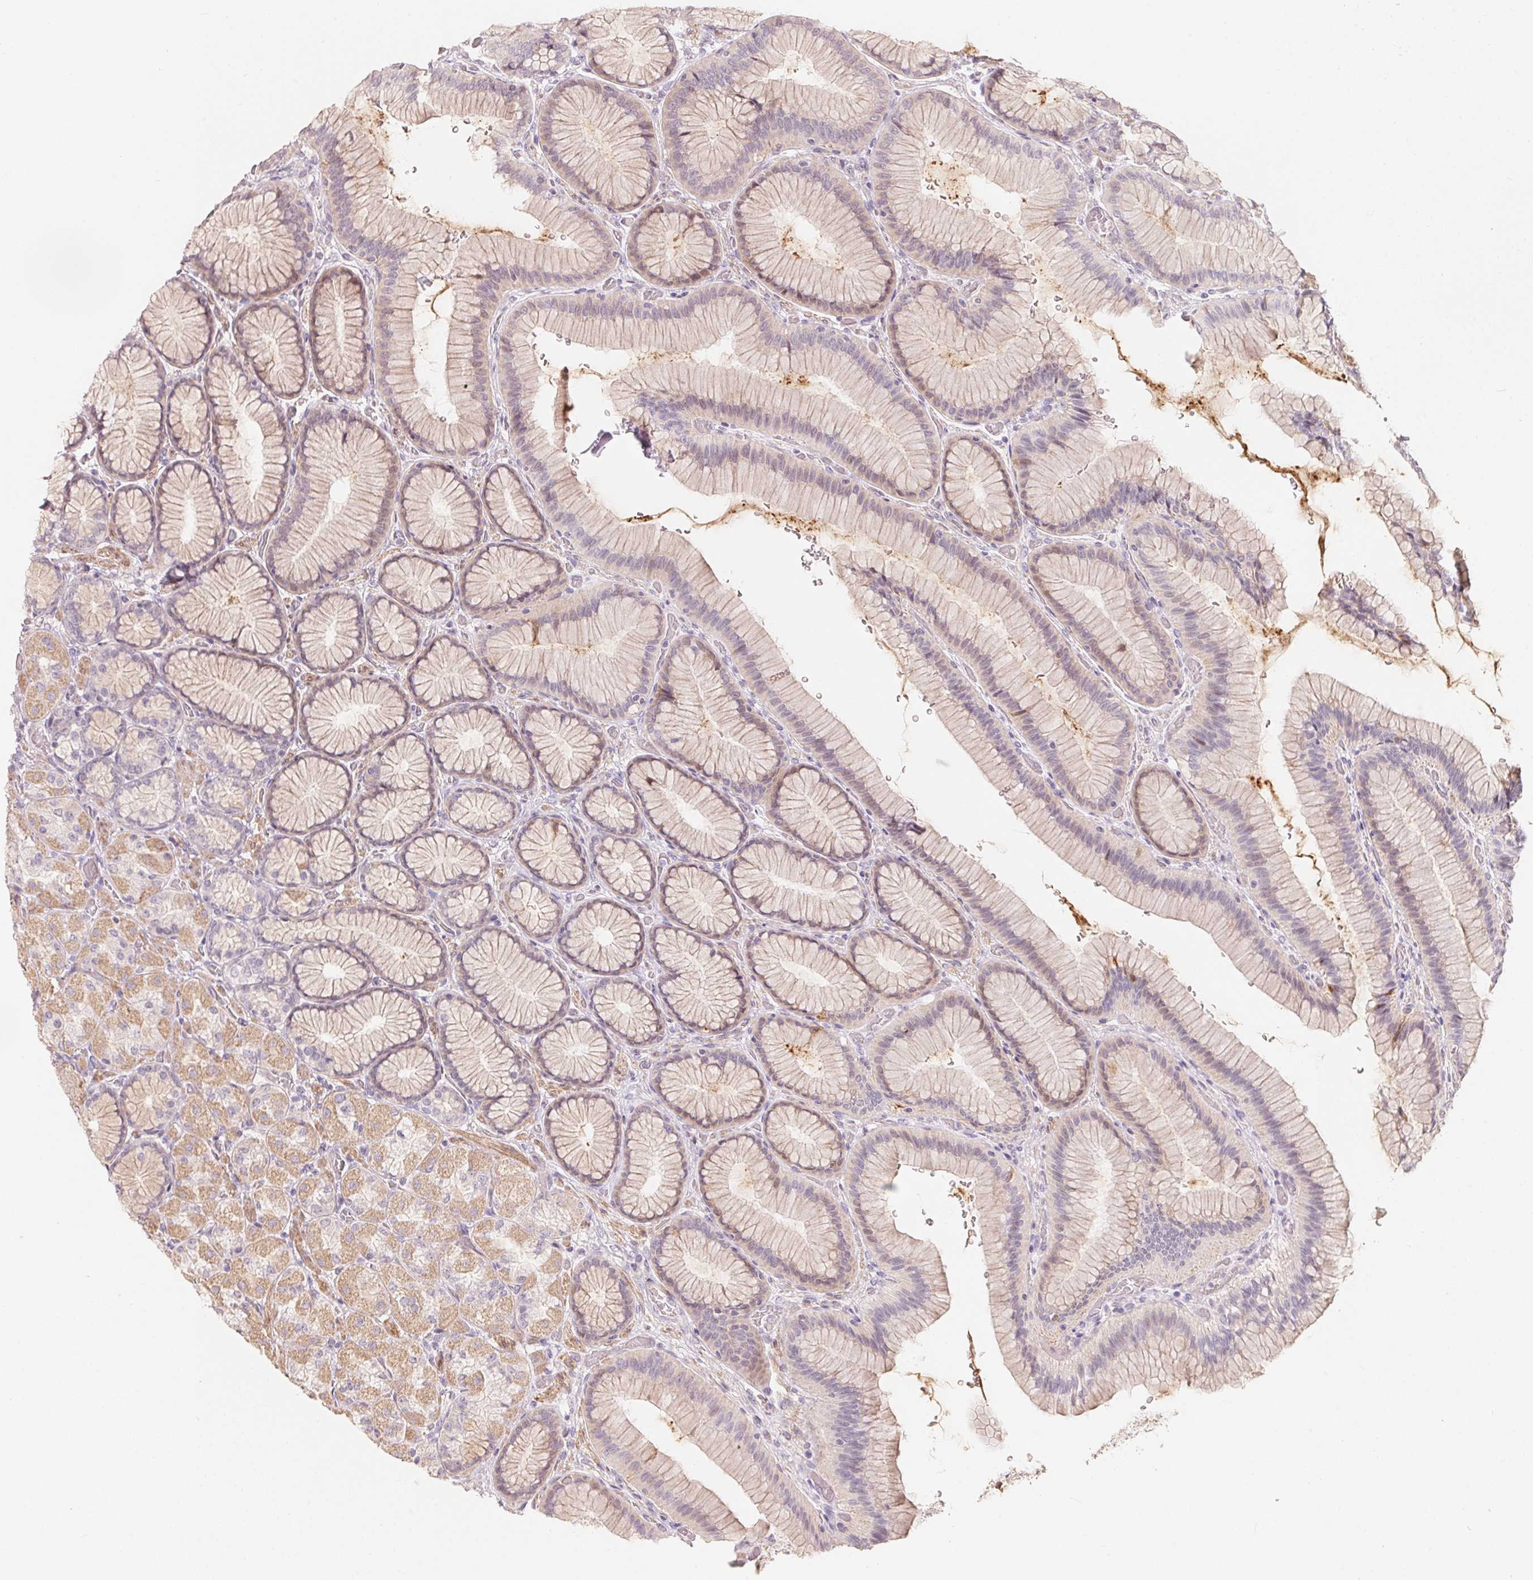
{"staining": {"intensity": "weak", "quantity": "25%-75%", "location": "cytoplasmic/membranous"}, "tissue": "stomach", "cell_type": "Glandular cells", "image_type": "normal", "snomed": [{"axis": "morphology", "description": "Normal tissue, NOS"}, {"axis": "morphology", "description": "Adenocarcinoma, NOS"}, {"axis": "morphology", "description": "Adenocarcinoma, High grade"}, {"axis": "topography", "description": "Stomach, upper"}, {"axis": "topography", "description": "Stomach"}], "caption": "High-power microscopy captured an immunohistochemistry photomicrograph of benign stomach, revealing weak cytoplasmic/membranous staining in approximately 25%-75% of glandular cells.", "gene": "TP53AIP1", "patient": {"sex": "female", "age": 65}}